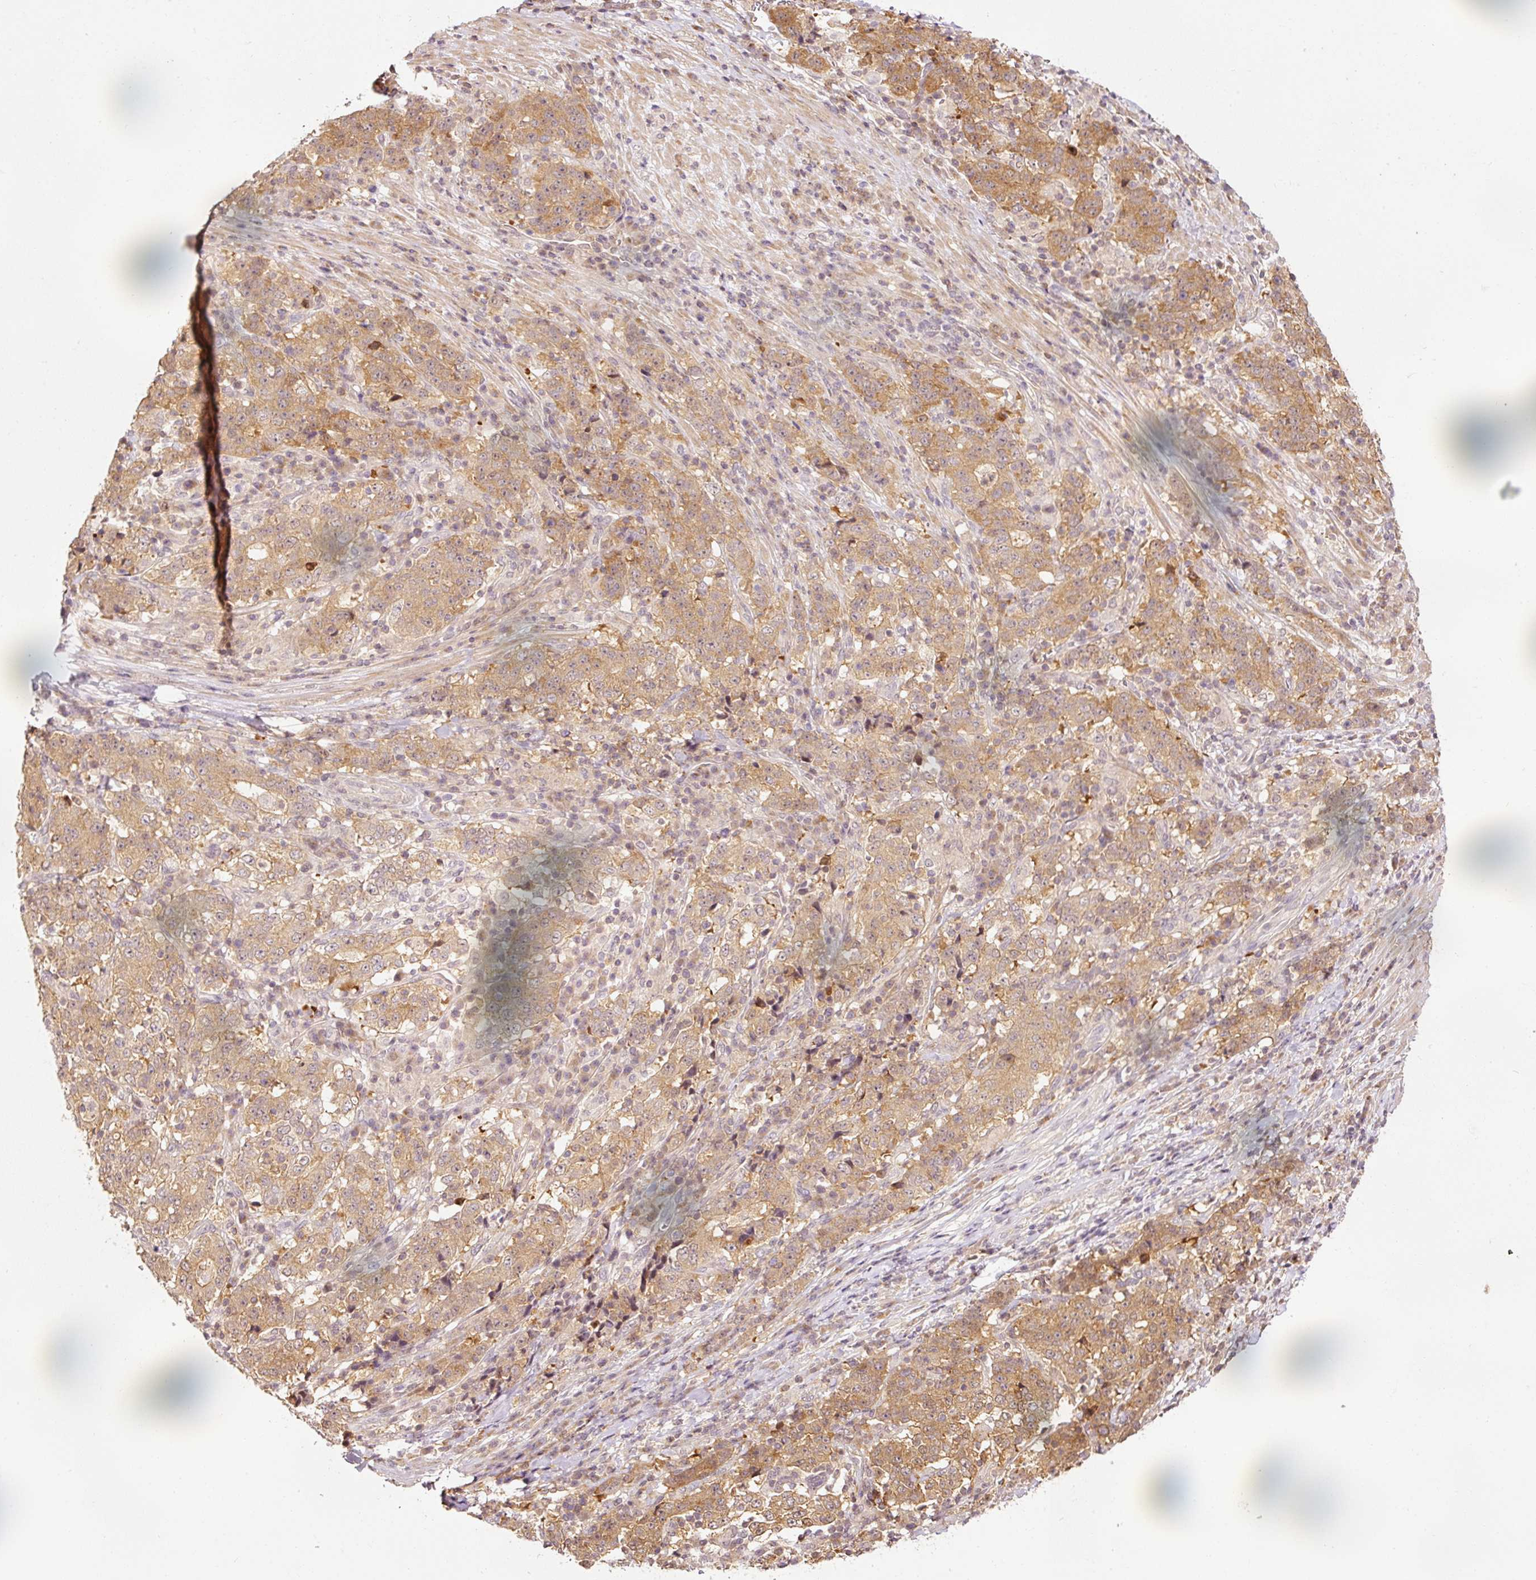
{"staining": {"intensity": "moderate", "quantity": ">75%", "location": "cytoplasmic/membranous,nuclear"}, "tissue": "stomach cancer", "cell_type": "Tumor cells", "image_type": "cancer", "snomed": [{"axis": "morphology", "description": "Adenocarcinoma, NOS"}, {"axis": "topography", "description": "Stomach"}], "caption": "Adenocarcinoma (stomach) was stained to show a protein in brown. There is medium levels of moderate cytoplasmic/membranous and nuclear positivity in about >75% of tumor cells.", "gene": "FBXL14", "patient": {"sex": "male", "age": 59}}